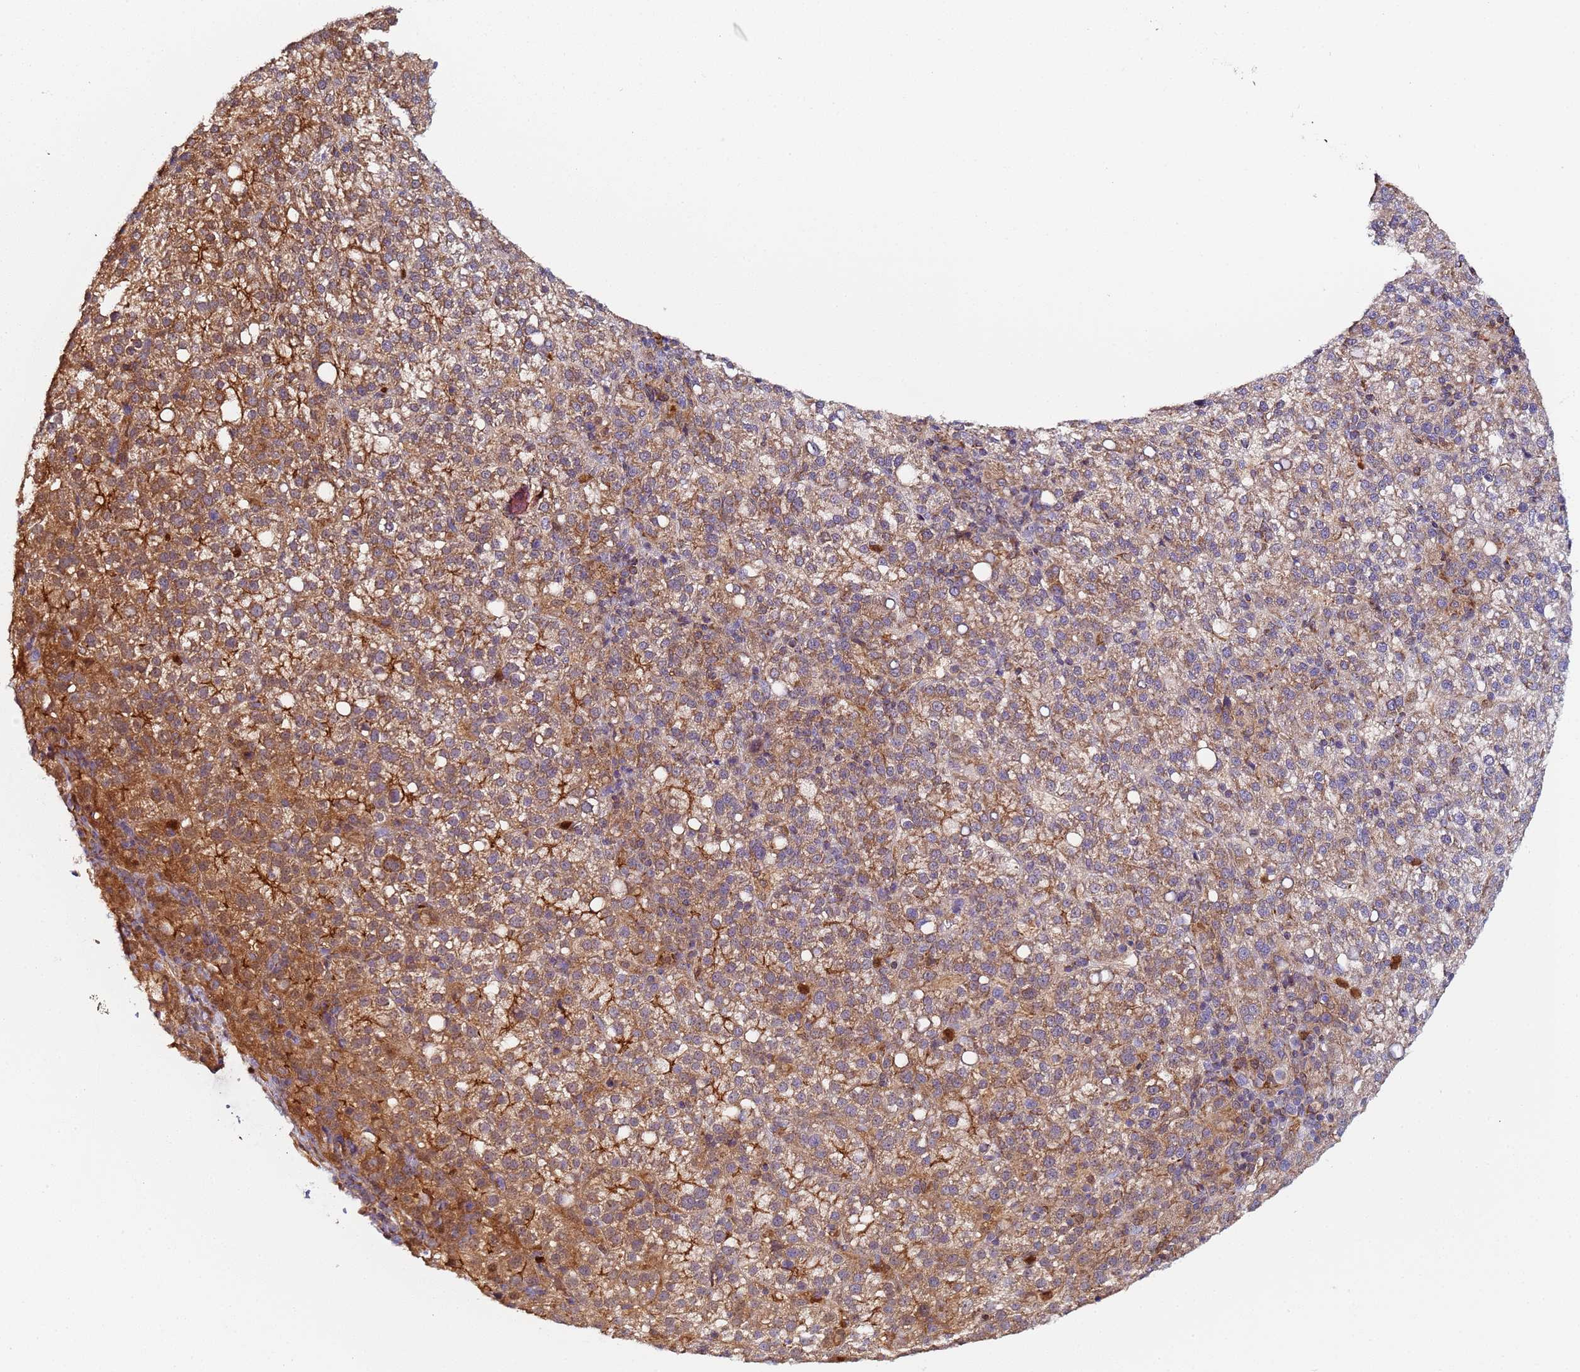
{"staining": {"intensity": "moderate", "quantity": ">75%", "location": "cytoplasmic/membranous"}, "tissue": "liver cancer", "cell_type": "Tumor cells", "image_type": "cancer", "snomed": [{"axis": "morphology", "description": "Carcinoma, Hepatocellular, NOS"}, {"axis": "topography", "description": "Liver"}], "caption": "A photomicrograph of liver cancer (hepatocellular carcinoma) stained for a protein displays moderate cytoplasmic/membranous brown staining in tumor cells.", "gene": "CCDC127", "patient": {"sex": "female", "age": 58}}